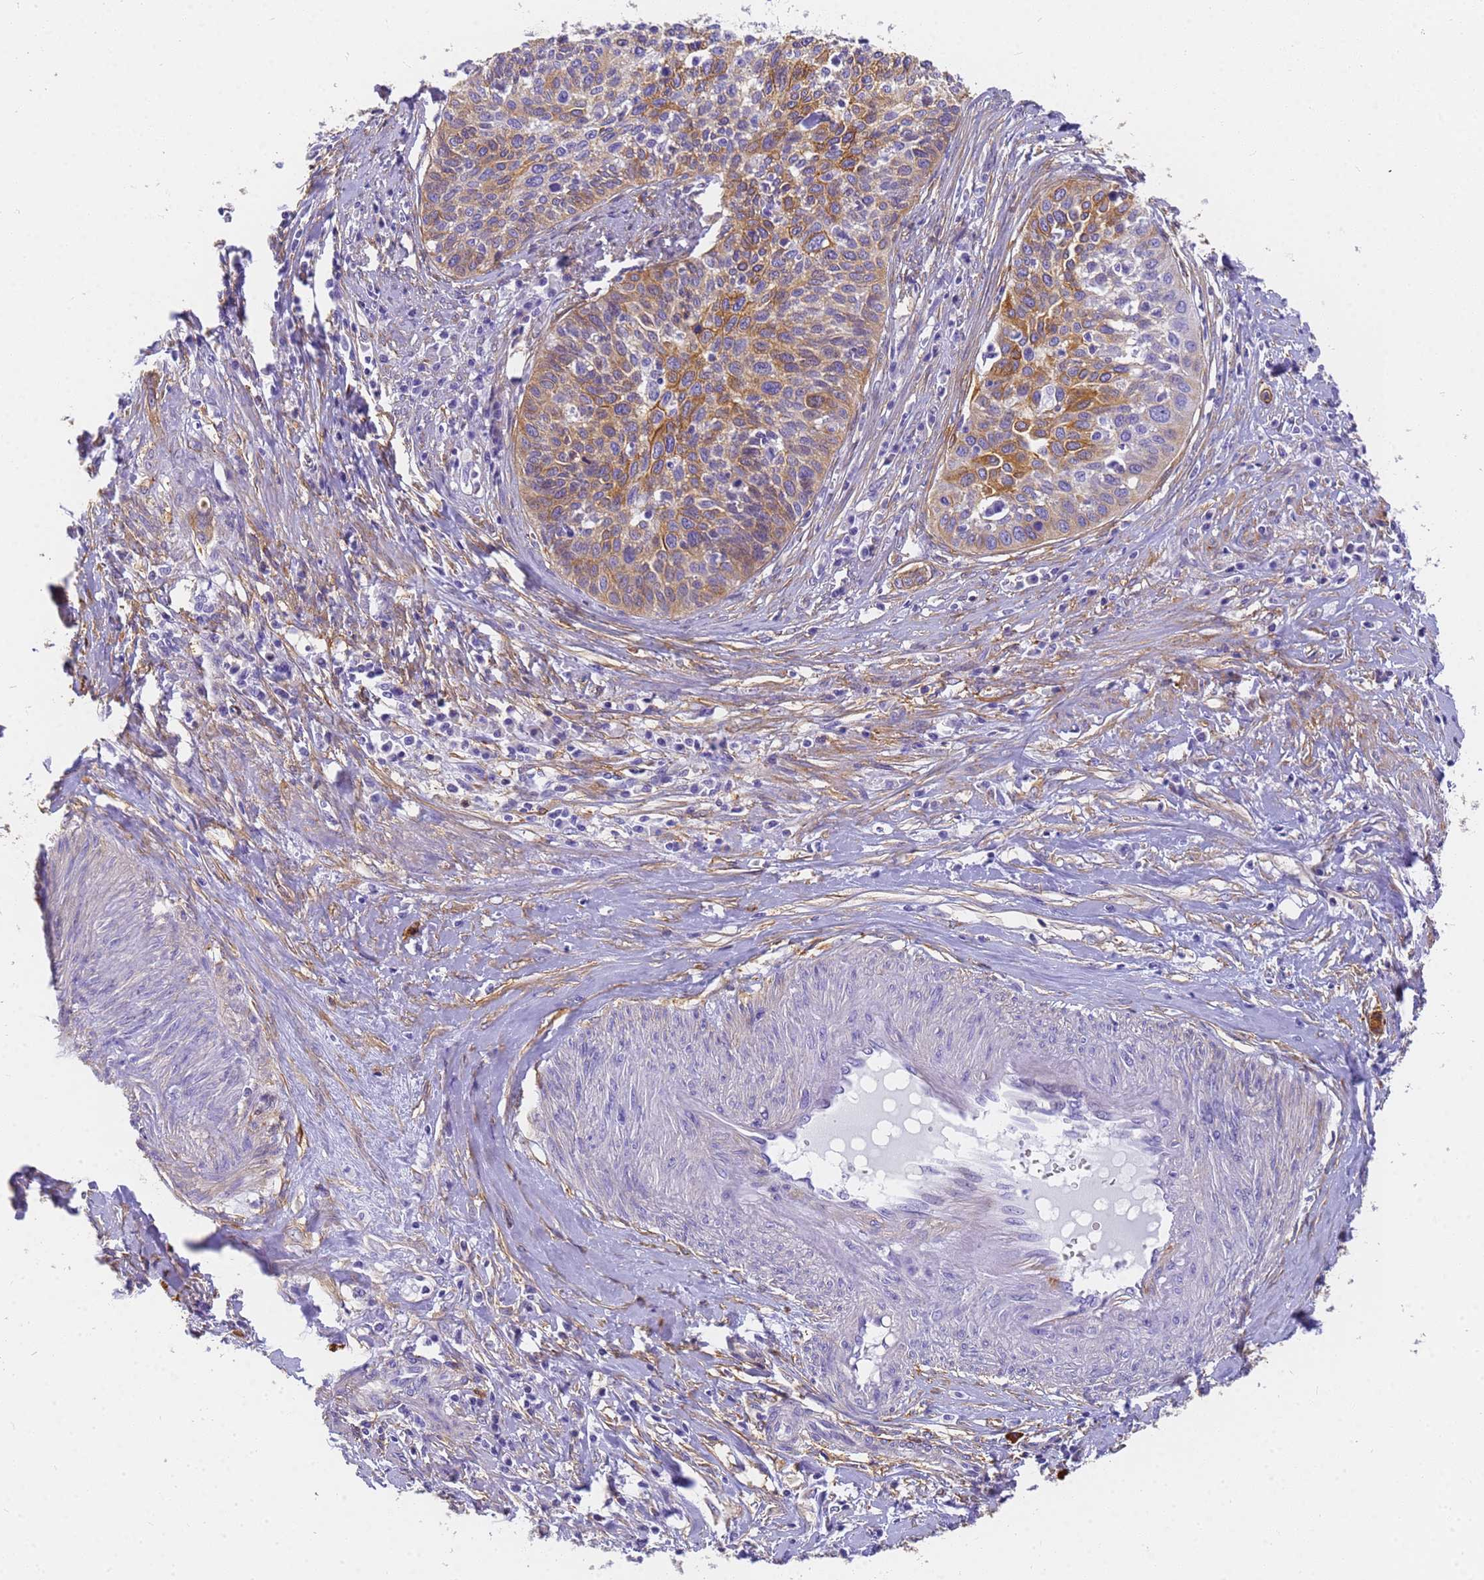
{"staining": {"intensity": "moderate", "quantity": "25%-75%", "location": "cytoplasmic/membranous"}, "tissue": "cervical cancer", "cell_type": "Tumor cells", "image_type": "cancer", "snomed": [{"axis": "morphology", "description": "Squamous cell carcinoma, NOS"}, {"axis": "topography", "description": "Cervix"}], "caption": "Immunohistochemical staining of cervical cancer exhibits medium levels of moderate cytoplasmic/membranous protein positivity in about 25%-75% of tumor cells.", "gene": "MVB12A", "patient": {"sex": "female", "age": 34}}